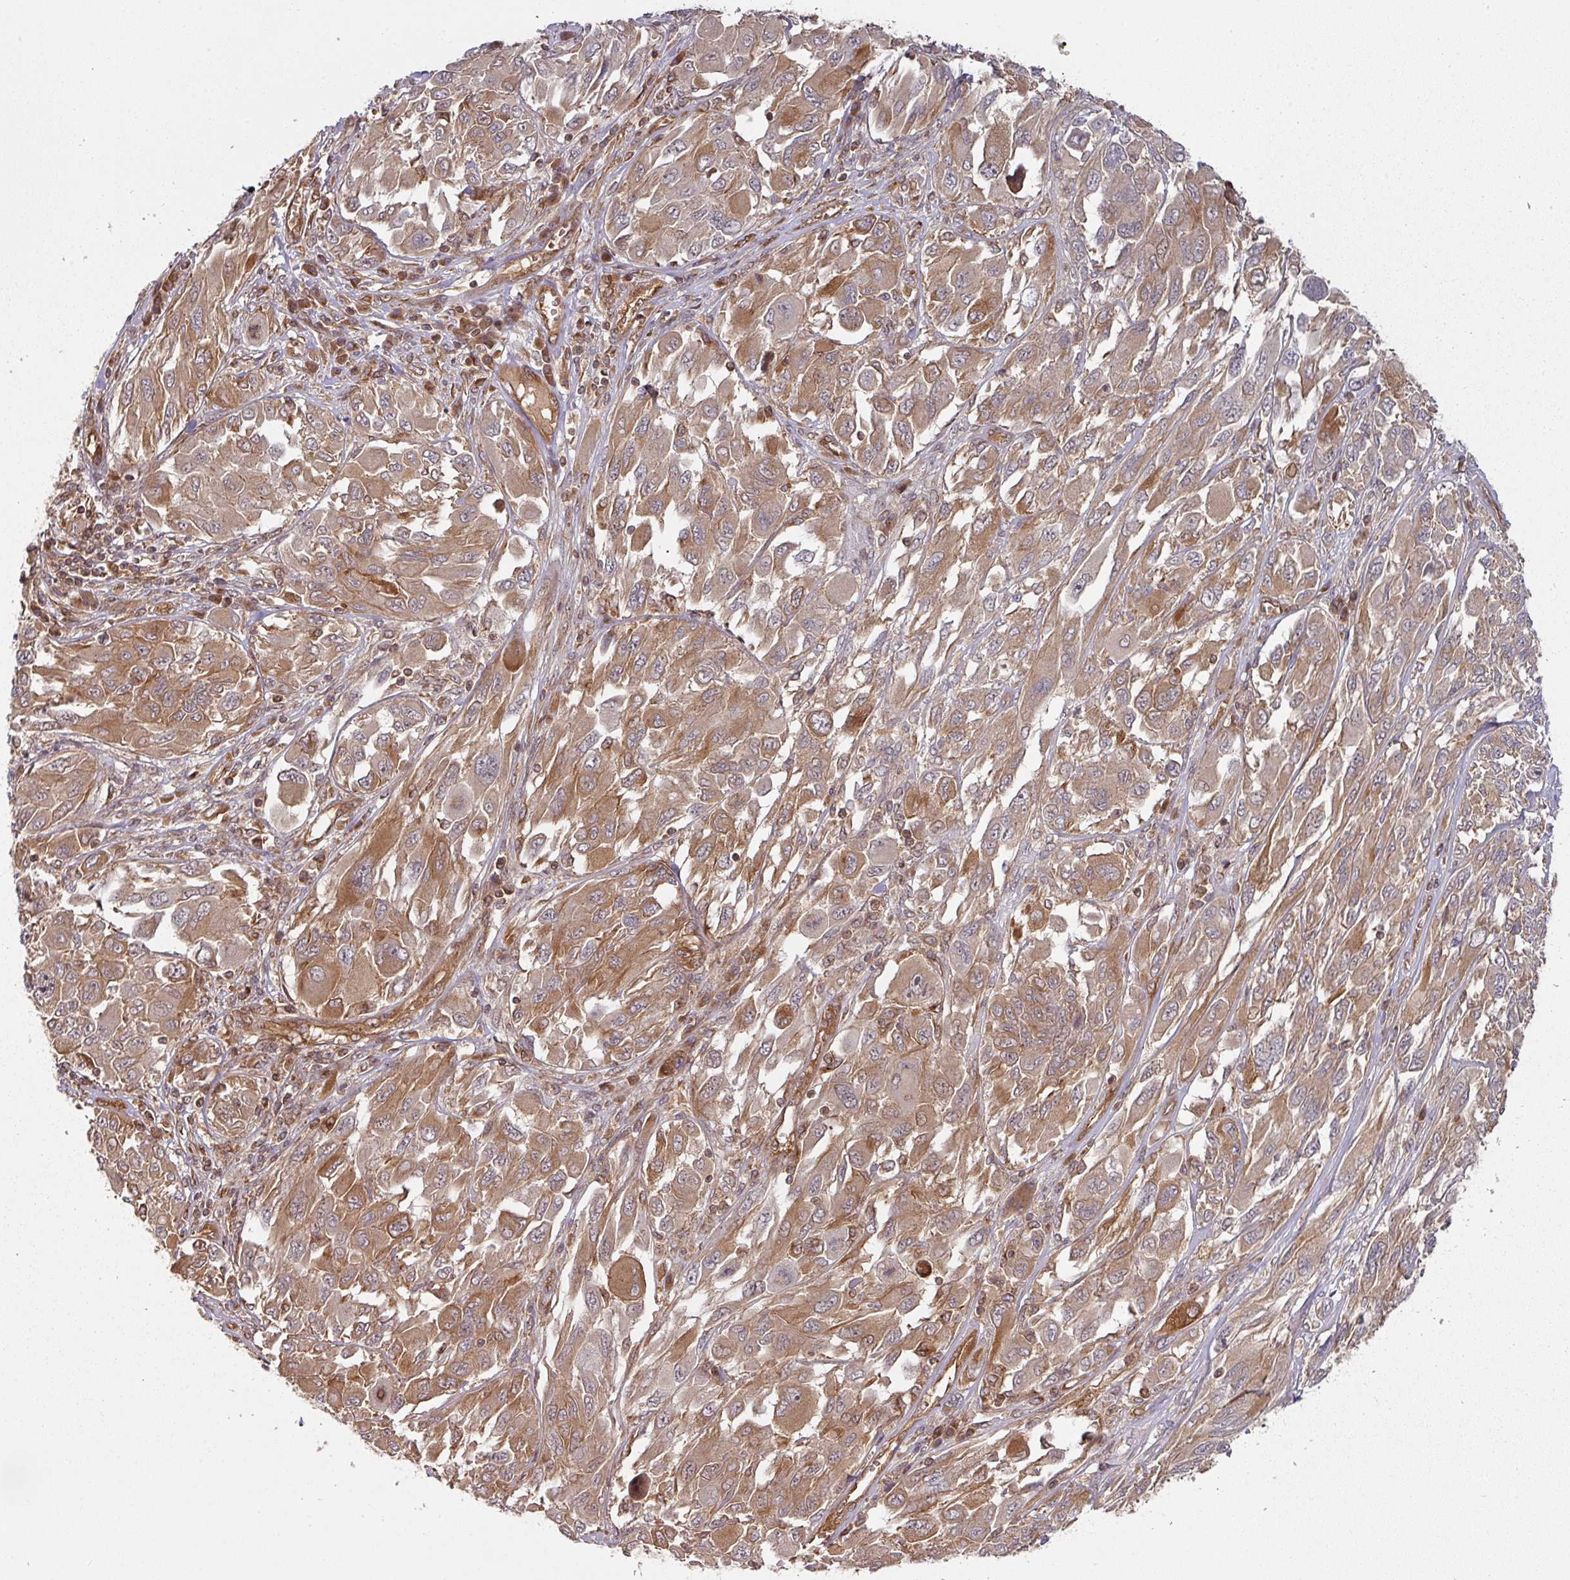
{"staining": {"intensity": "moderate", "quantity": ">75%", "location": "cytoplasmic/membranous"}, "tissue": "melanoma", "cell_type": "Tumor cells", "image_type": "cancer", "snomed": [{"axis": "morphology", "description": "Malignant melanoma, NOS"}, {"axis": "topography", "description": "Skin"}], "caption": "Human malignant melanoma stained with a brown dye displays moderate cytoplasmic/membranous positive staining in approximately >75% of tumor cells.", "gene": "EIF4EBP2", "patient": {"sex": "female", "age": 91}}